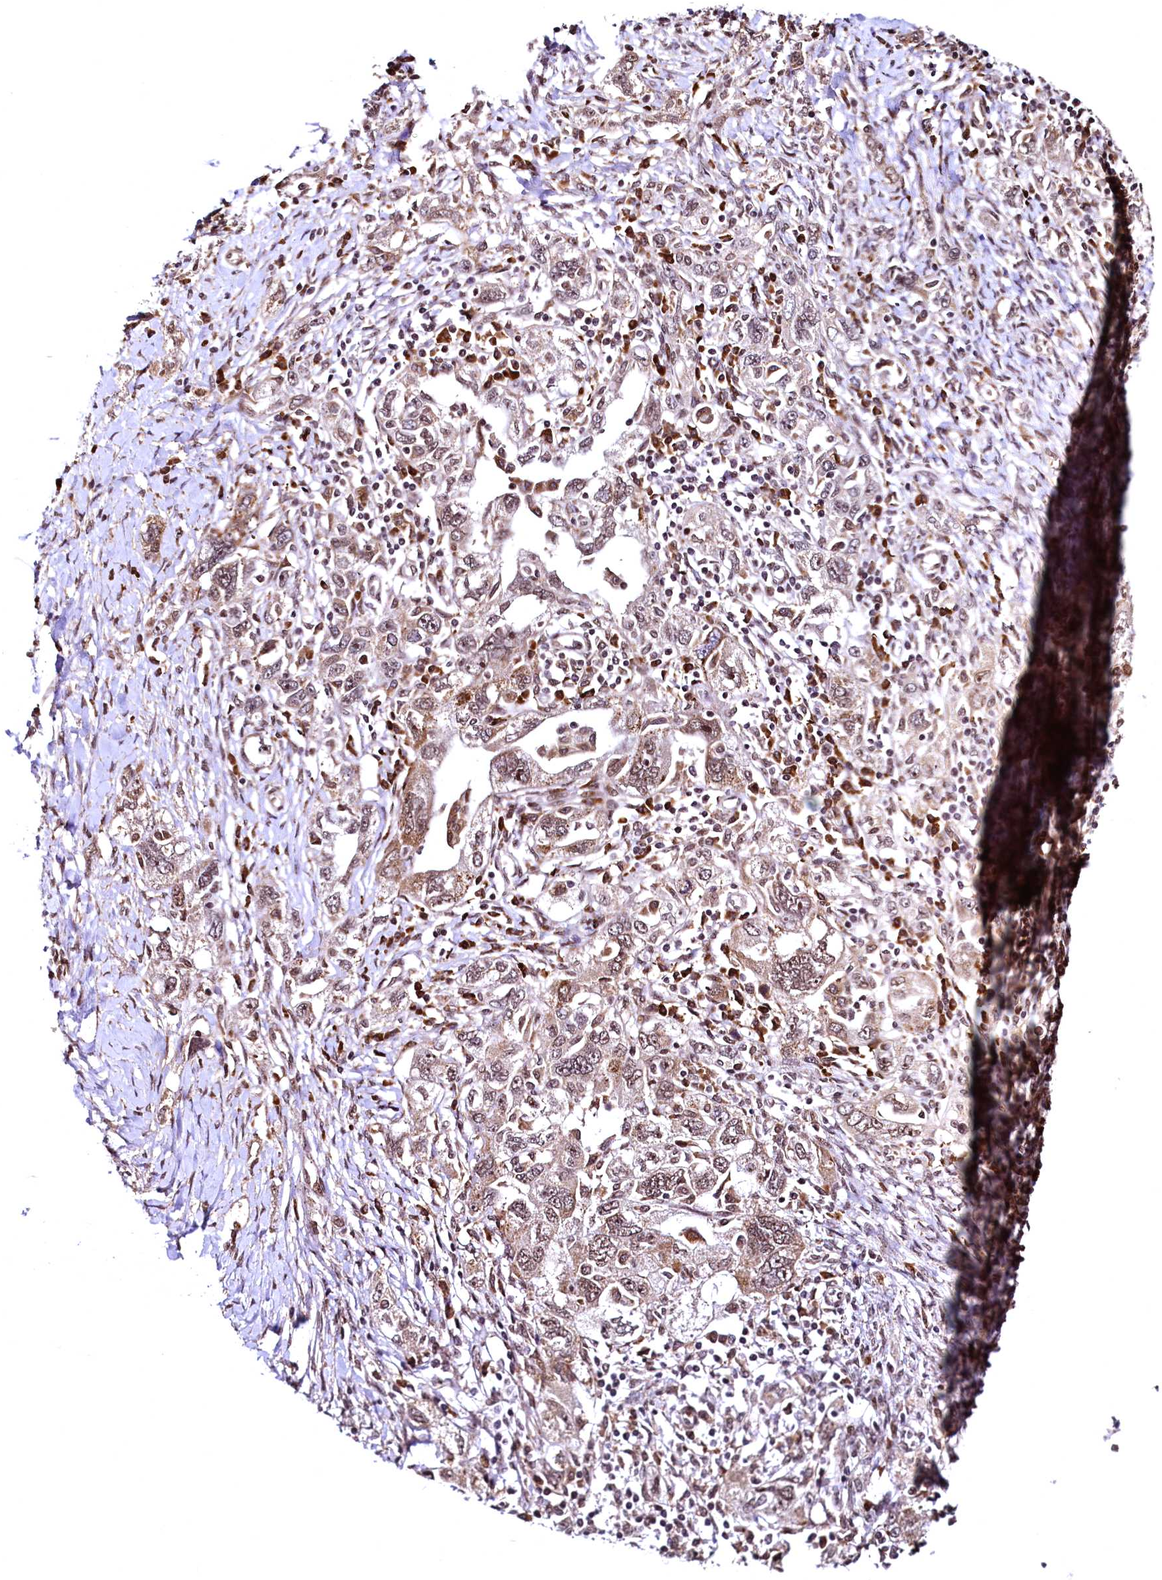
{"staining": {"intensity": "moderate", "quantity": "25%-75%", "location": "cytoplasmic/membranous,nuclear"}, "tissue": "ovarian cancer", "cell_type": "Tumor cells", "image_type": "cancer", "snomed": [{"axis": "morphology", "description": "Carcinoma, NOS"}, {"axis": "morphology", "description": "Cystadenocarcinoma, serous, NOS"}, {"axis": "topography", "description": "Ovary"}], "caption": "Protein staining of carcinoma (ovarian) tissue demonstrates moderate cytoplasmic/membranous and nuclear positivity in approximately 25%-75% of tumor cells. The protein is shown in brown color, while the nuclei are stained blue.", "gene": "PDS5B", "patient": {"sex": "female", "age": 69}}